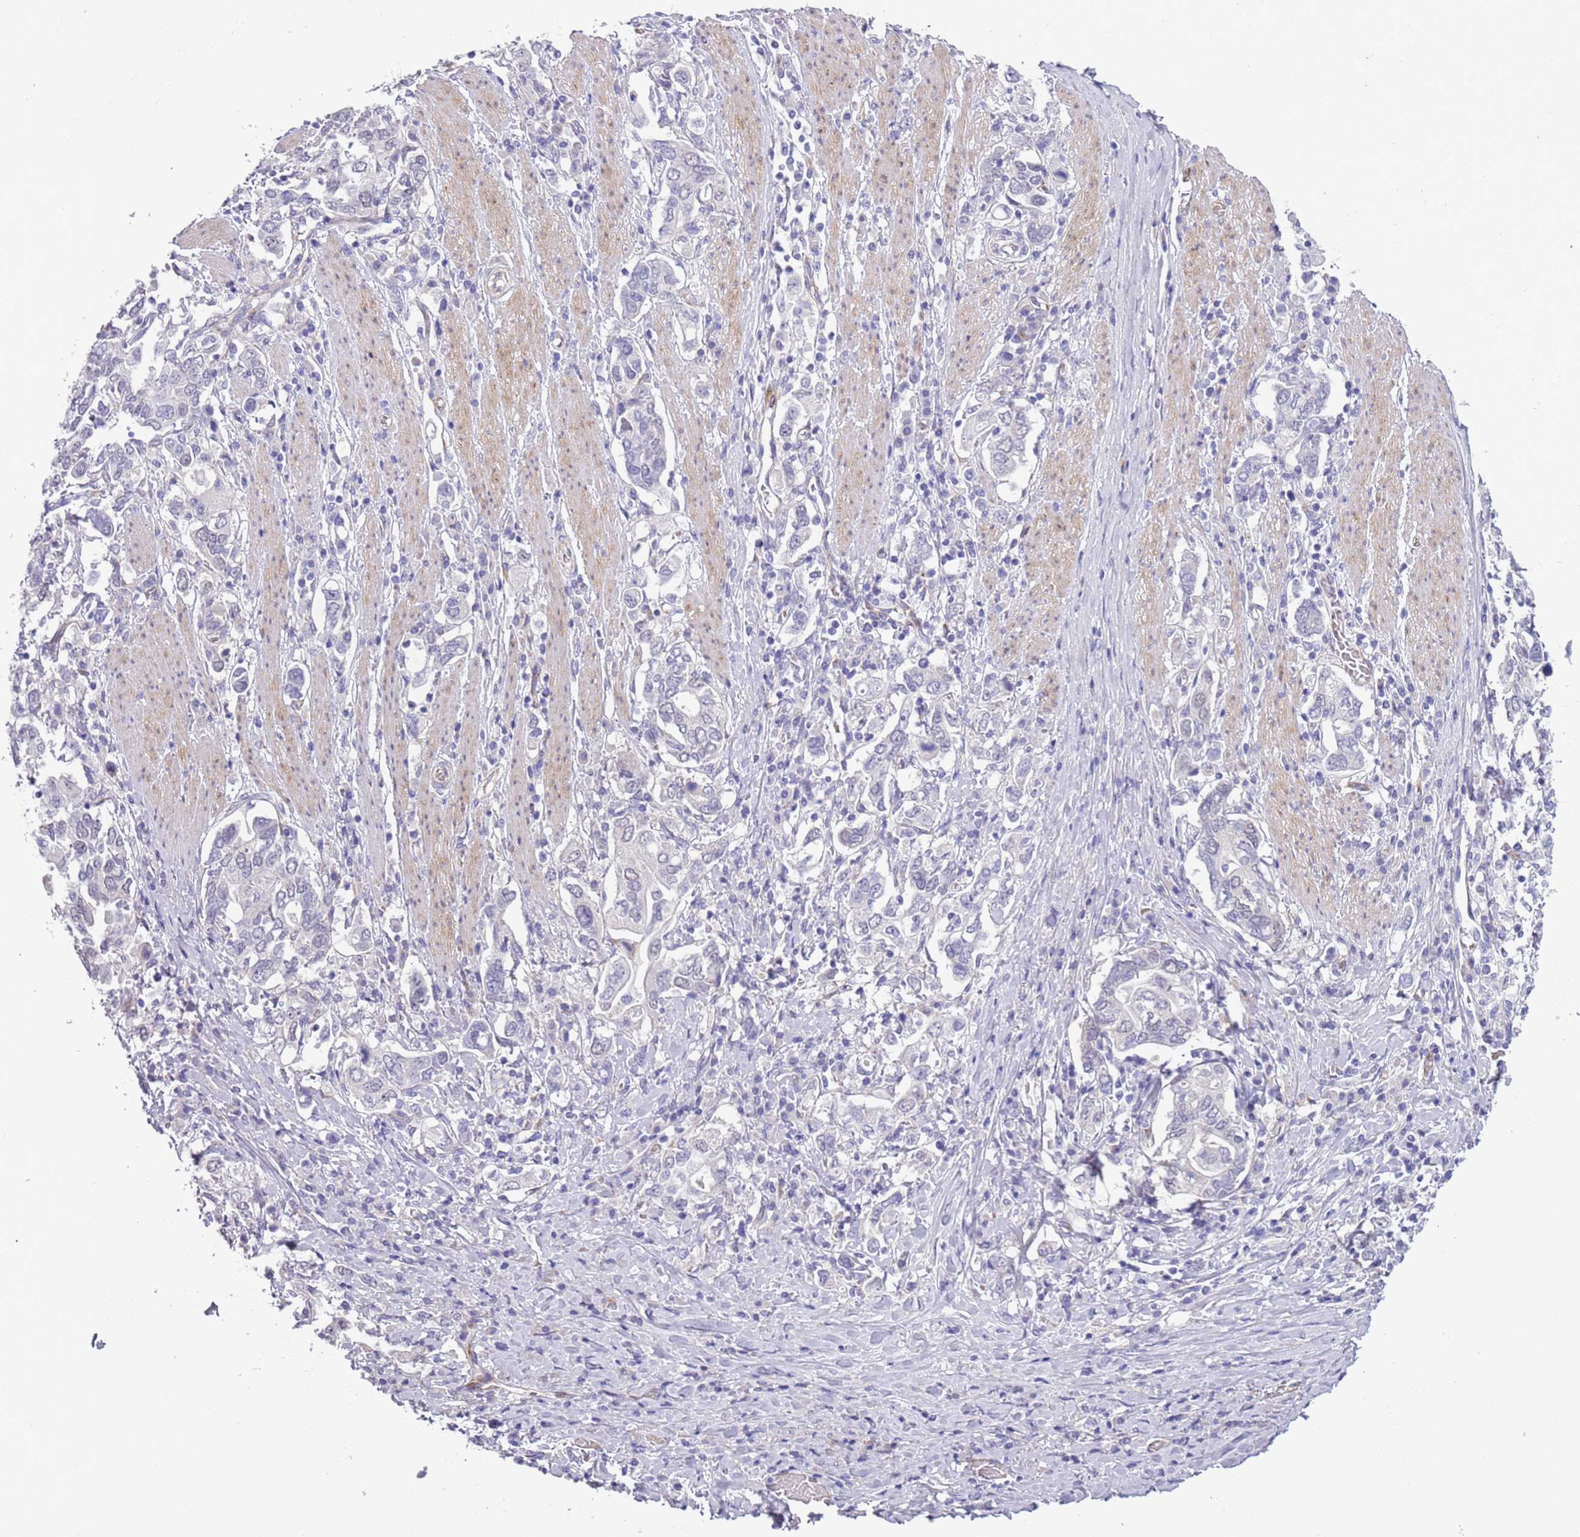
{"staining": {"intensity": "negative", "quantity": "none", "location": "none"}, "tissue": "stomach cancer", "cell_type": "Tumor cells", "image_type": "cancer", "snomed": [{"axis": "morphology", "description": "Adenocarcinoma, NOS"}, {"axis": "topography", "description": "Stomach, upper"}, {"axis": "topography", "description": "Stomach"}], "caption": "Adenocarcinoma (stomach) stained for a protein using immunohistochemistry (IHC) demonstrates no staining tumor cells.", "gene": "MRPL32", "patient": {"sex": "male", "age": 62}}